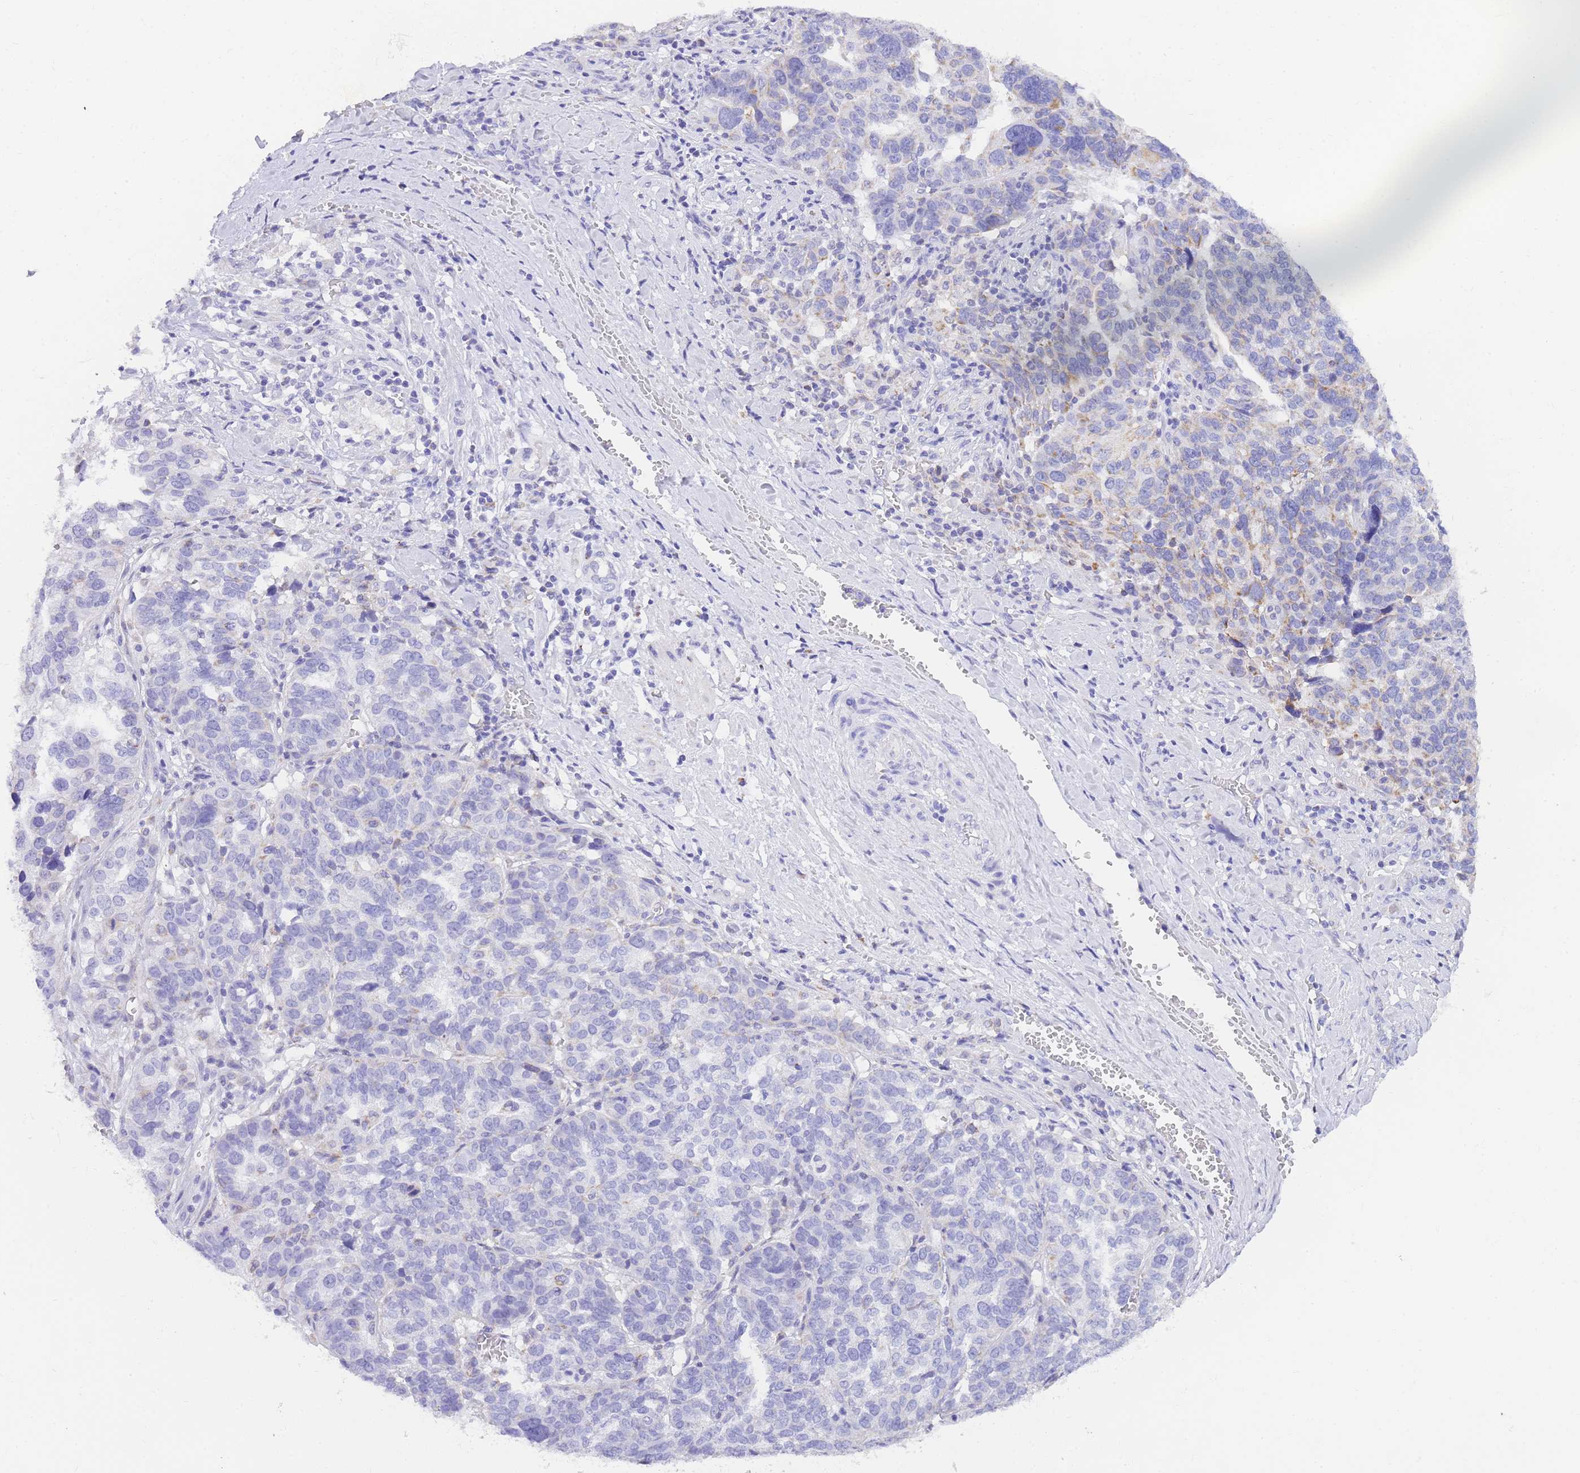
{"staining": {"intensity": "weak", "quantity": "<25%", "location": "cytoplasmic/membranous"}, "tissue": "ovarian cancer", "cell_type": "Tumor cells", "image_type": "cancer", "snomed": [{"axis": "morphology", "description": "Cystadenocarcinoma, serous, NOS"}, {"axis": "topography", "description": "Ovary"}], "caption": "An immunohistochemistry (IHC) histopathology image of ovarian cancer is shown. There is no staining in tumor cells of ovarian cancer.", "gene": "NKD2", "patient": {"sex": "female", "age": 59}}